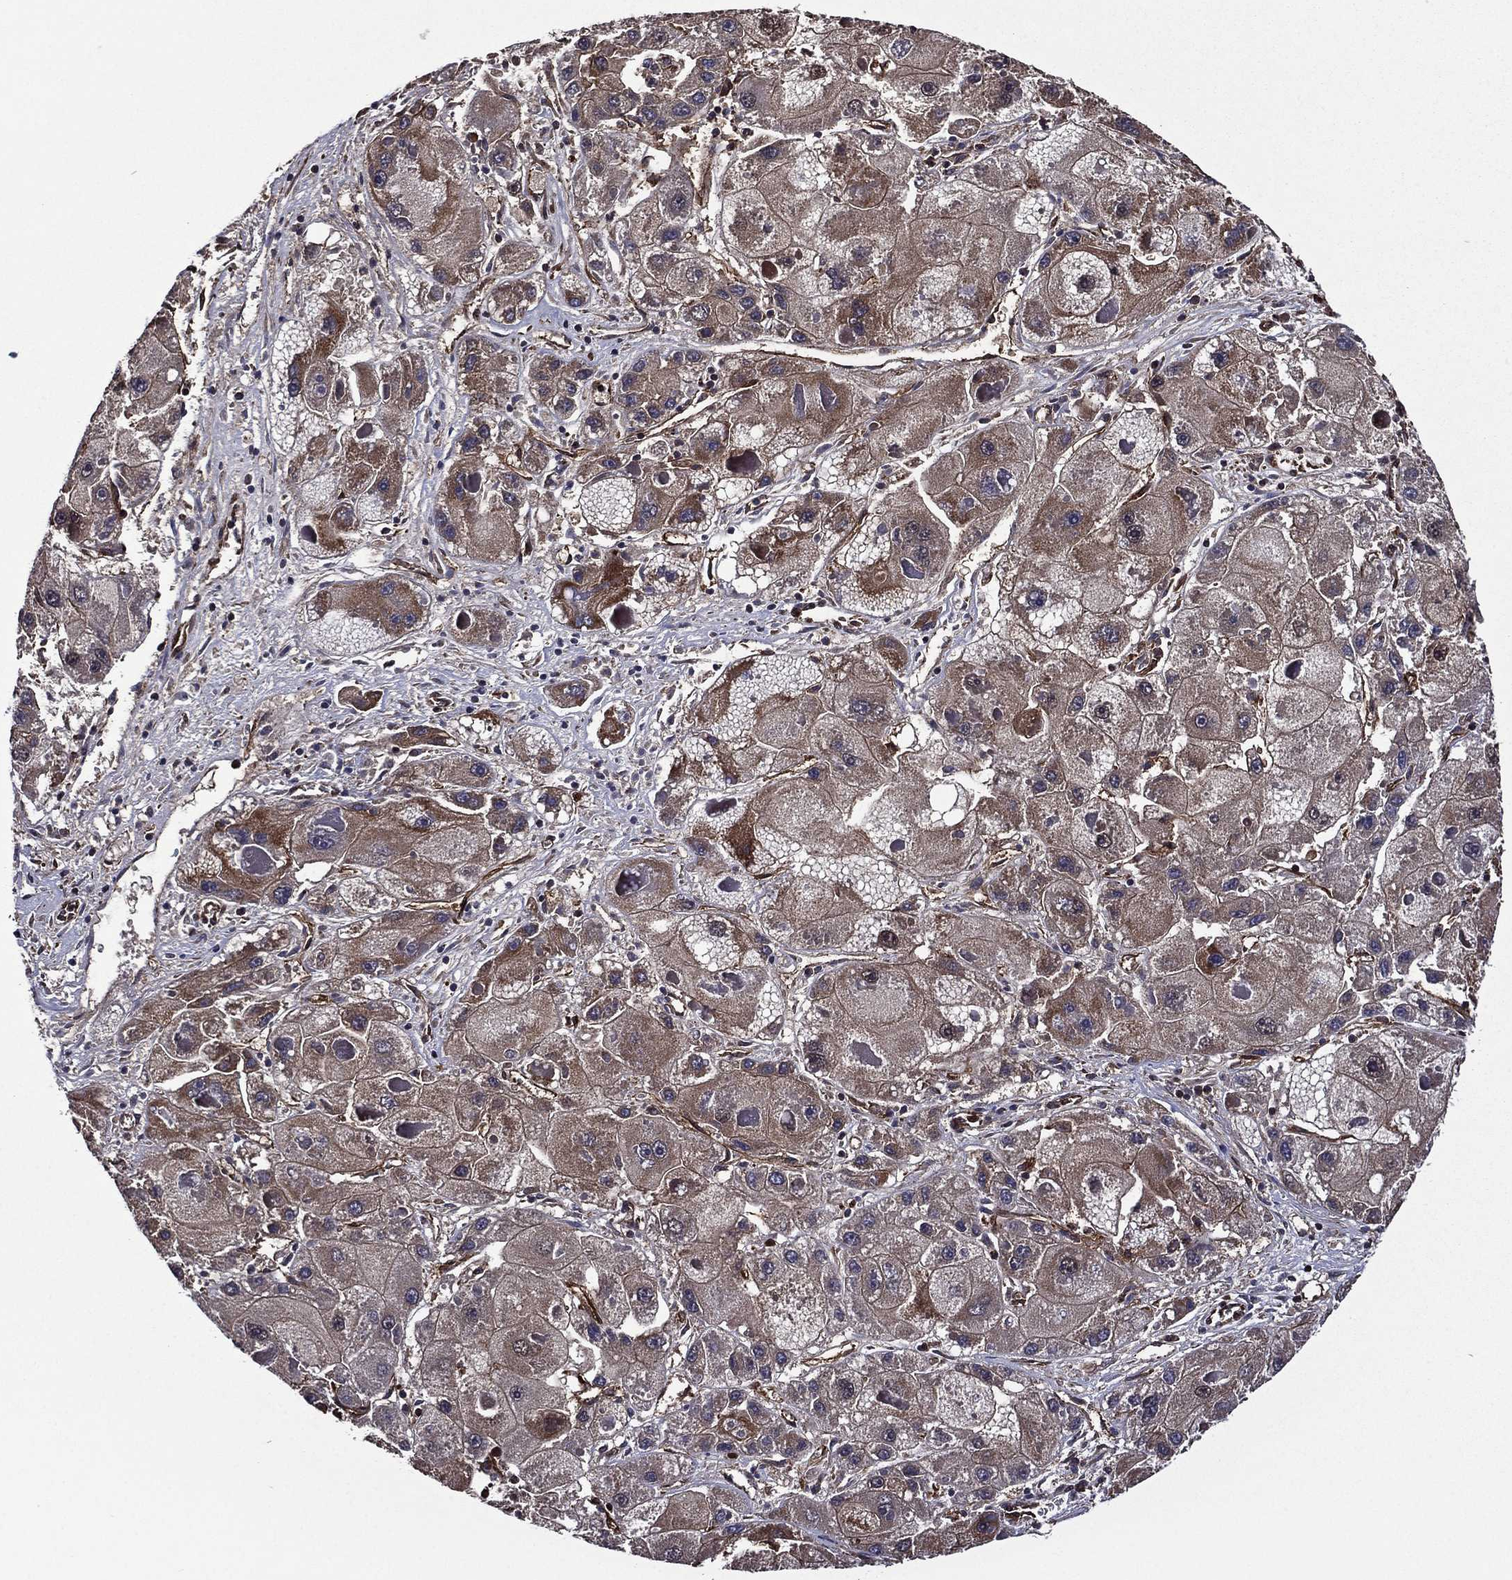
{"staining": {"intensity": "weak", "quantity": "25%-75%", "location": "cytoplasmic/membranous"}, "tissue": "liver cancer", "cell_type": "Tumor cells", "image_type": "cancer", "snomed": [{"axis": "morphology", "description": "Carcinoma, Hepatocellular, NOS"}, {"axis": "topography", "description": "Liver"}], "caption": "Immunohistochemistry (IHC) photomicrograph of neoplastic tissue: liver hepatocellular carcinoma stained using IHC shows low levels of weak protein expression localized specifically in the cytoplasmic/membranous of tumor cells, appearing as a cytoplasmic/membranous brown color.", "gene": "PLPP3", "patient": {"sex": "female", "age": 73}}